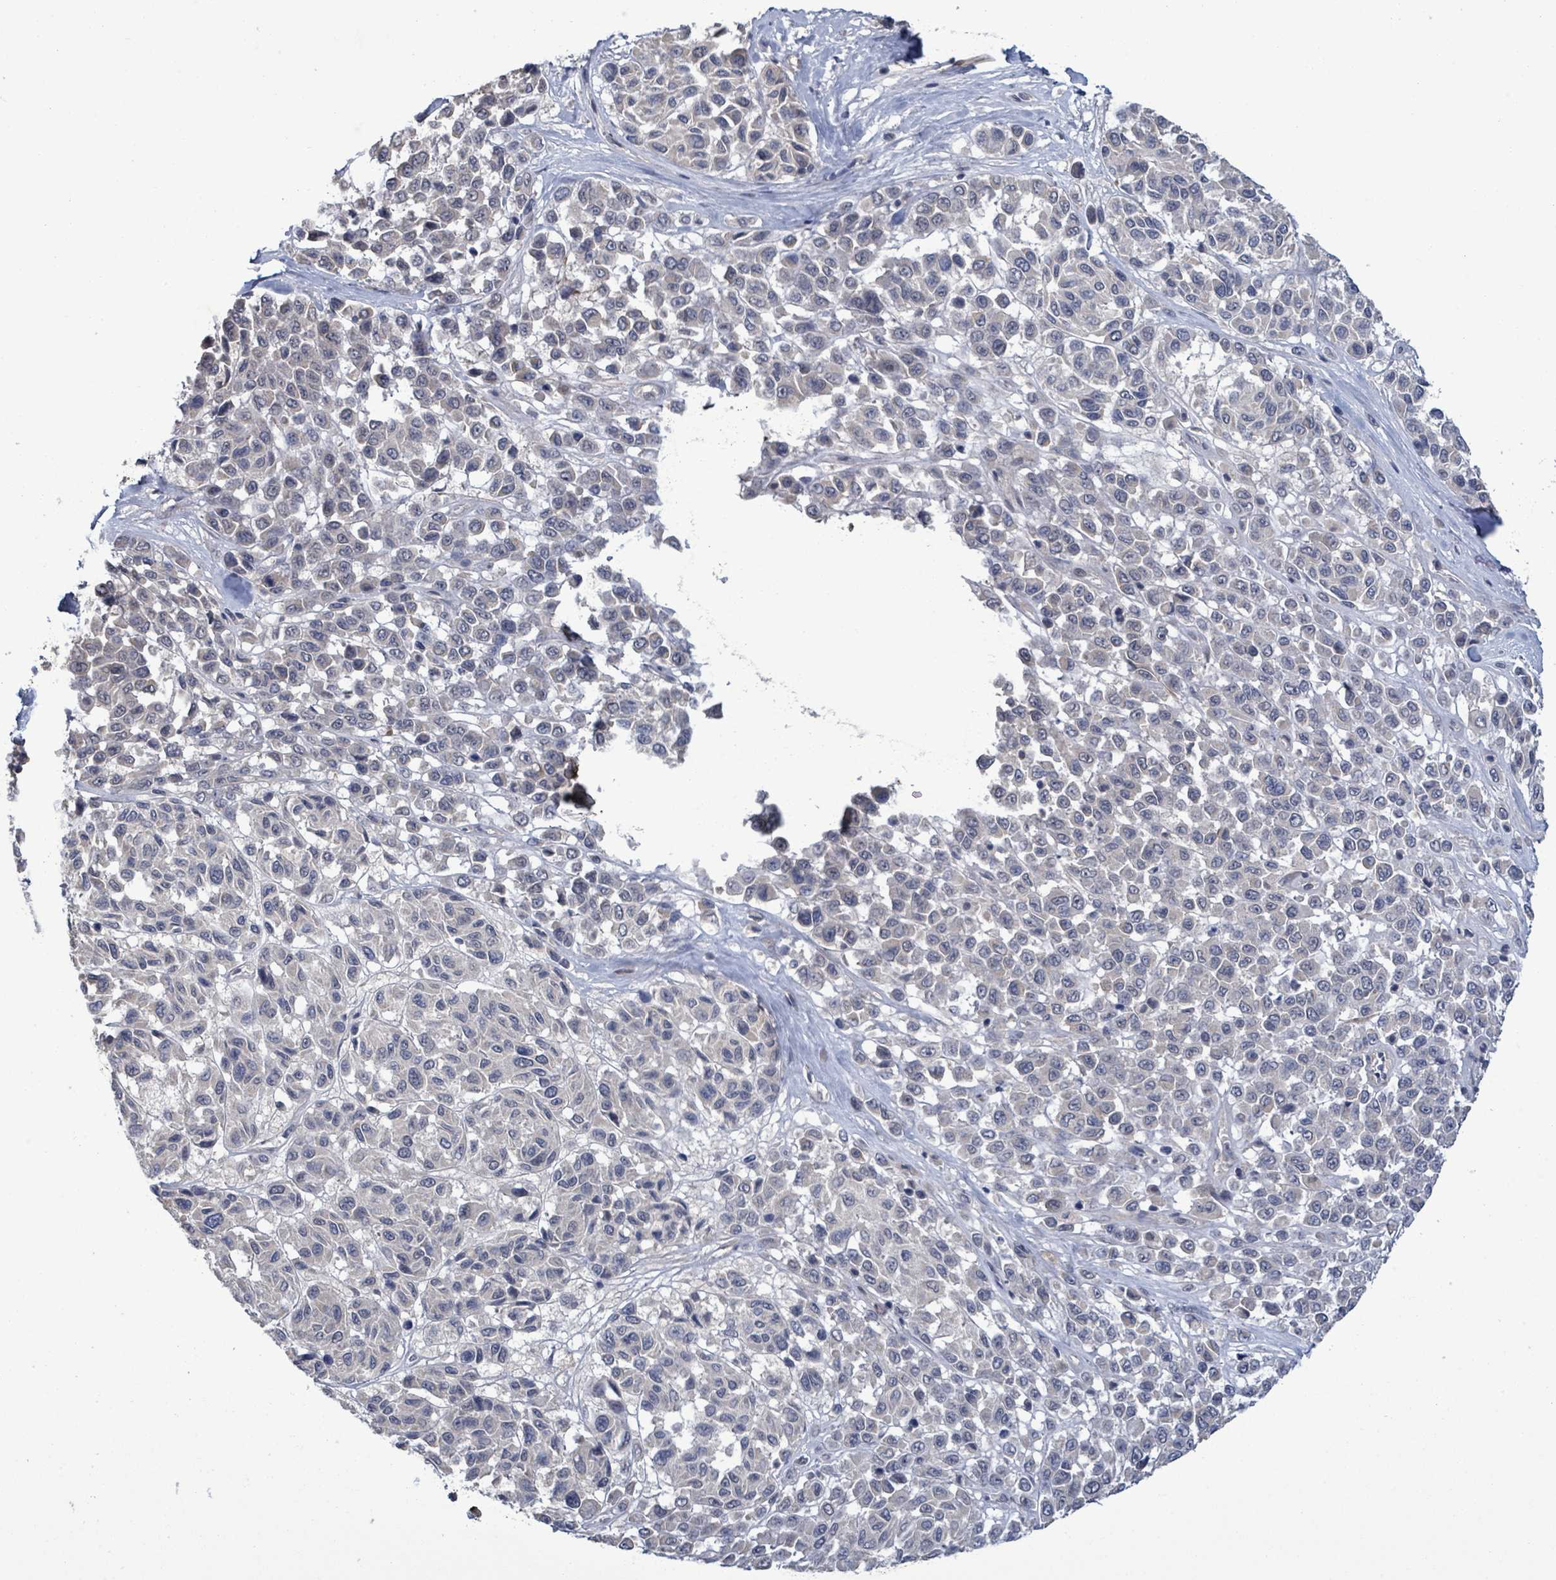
{"staining": {"intensity": "negative", "quantity": "none", "location": "none"}, "tissue": "melanoma", "cell_type": "Tumor cells", "image_type": "cancer", "snomed": [{"axis": "morphology", "description": "Malignant melanoma, NOS"}, {"axis": "topography", "description": "Skin"}], "caption": "IHC of malignant melanoma demonstrates no positivity in tumor cells. (DAB IHC visualized using brightfield microscopy, high magnification).", "gene": "AMMECR1", "patient": {"sex": "female", "age": 66}}